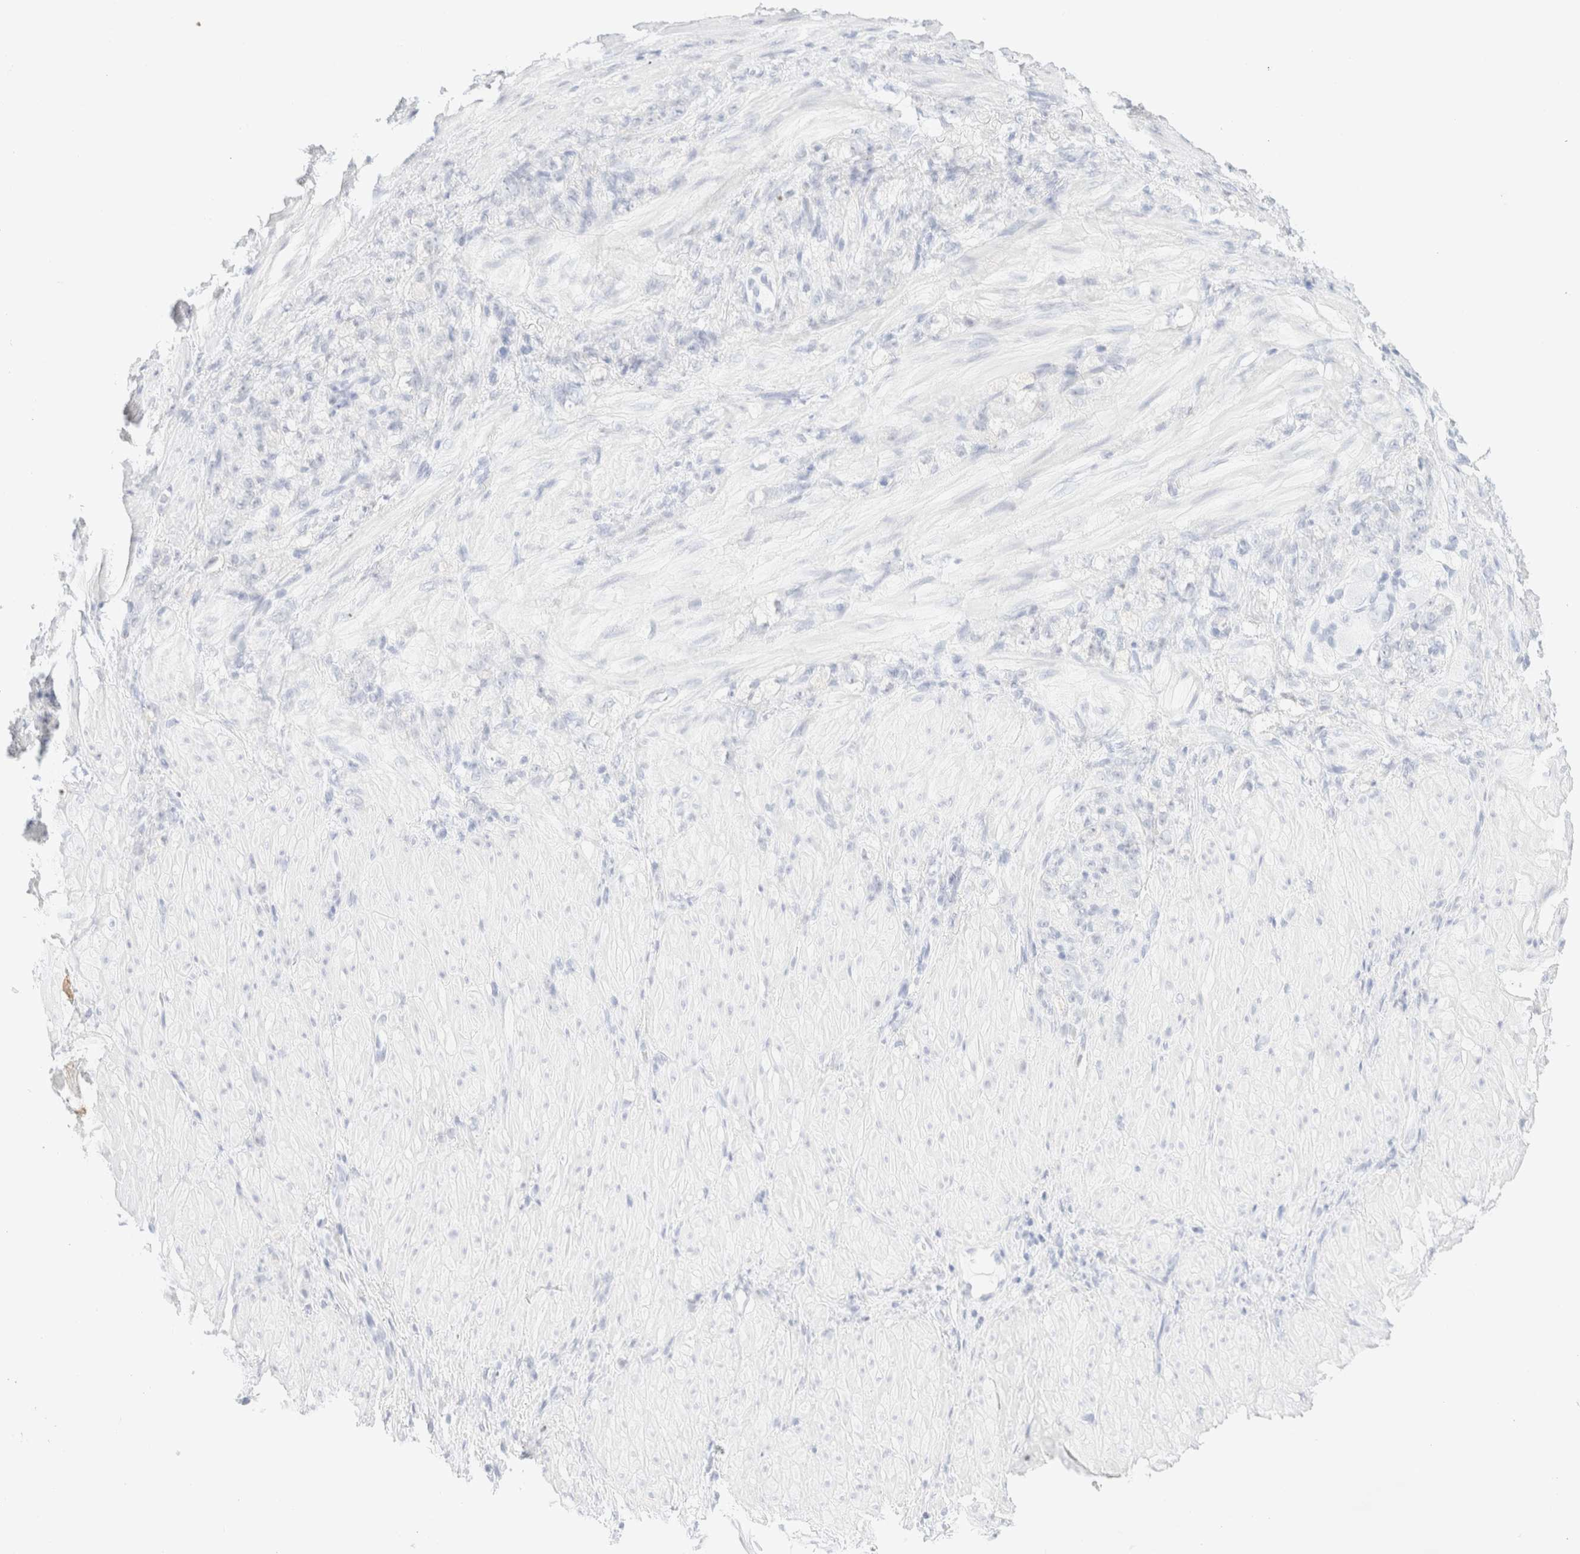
{"staining": {"intensity": "negative", "quantity": "none", "location": "none"}, "tissue": "stomach cancer", "cell_type": "Tumor cells", "image_type": "cancer", "snomed": [{"axis": "morphology", "description": "Normal tissue, NOS"}, {"axis": "morphology", "description": "Adenocarcinoma, NOS"}, {"axis": "topography", "description": "Stomach"}], "caption": "This image is of stomach cancer (adenocarcinoma) stained with immunohistochemistry (IHC) to label a protein in brown with the nuclei are counter-stained blue. There is no staining in tumor cells.", "gene": "KRT15", "patient": {"sex": "male", "age": 82}}